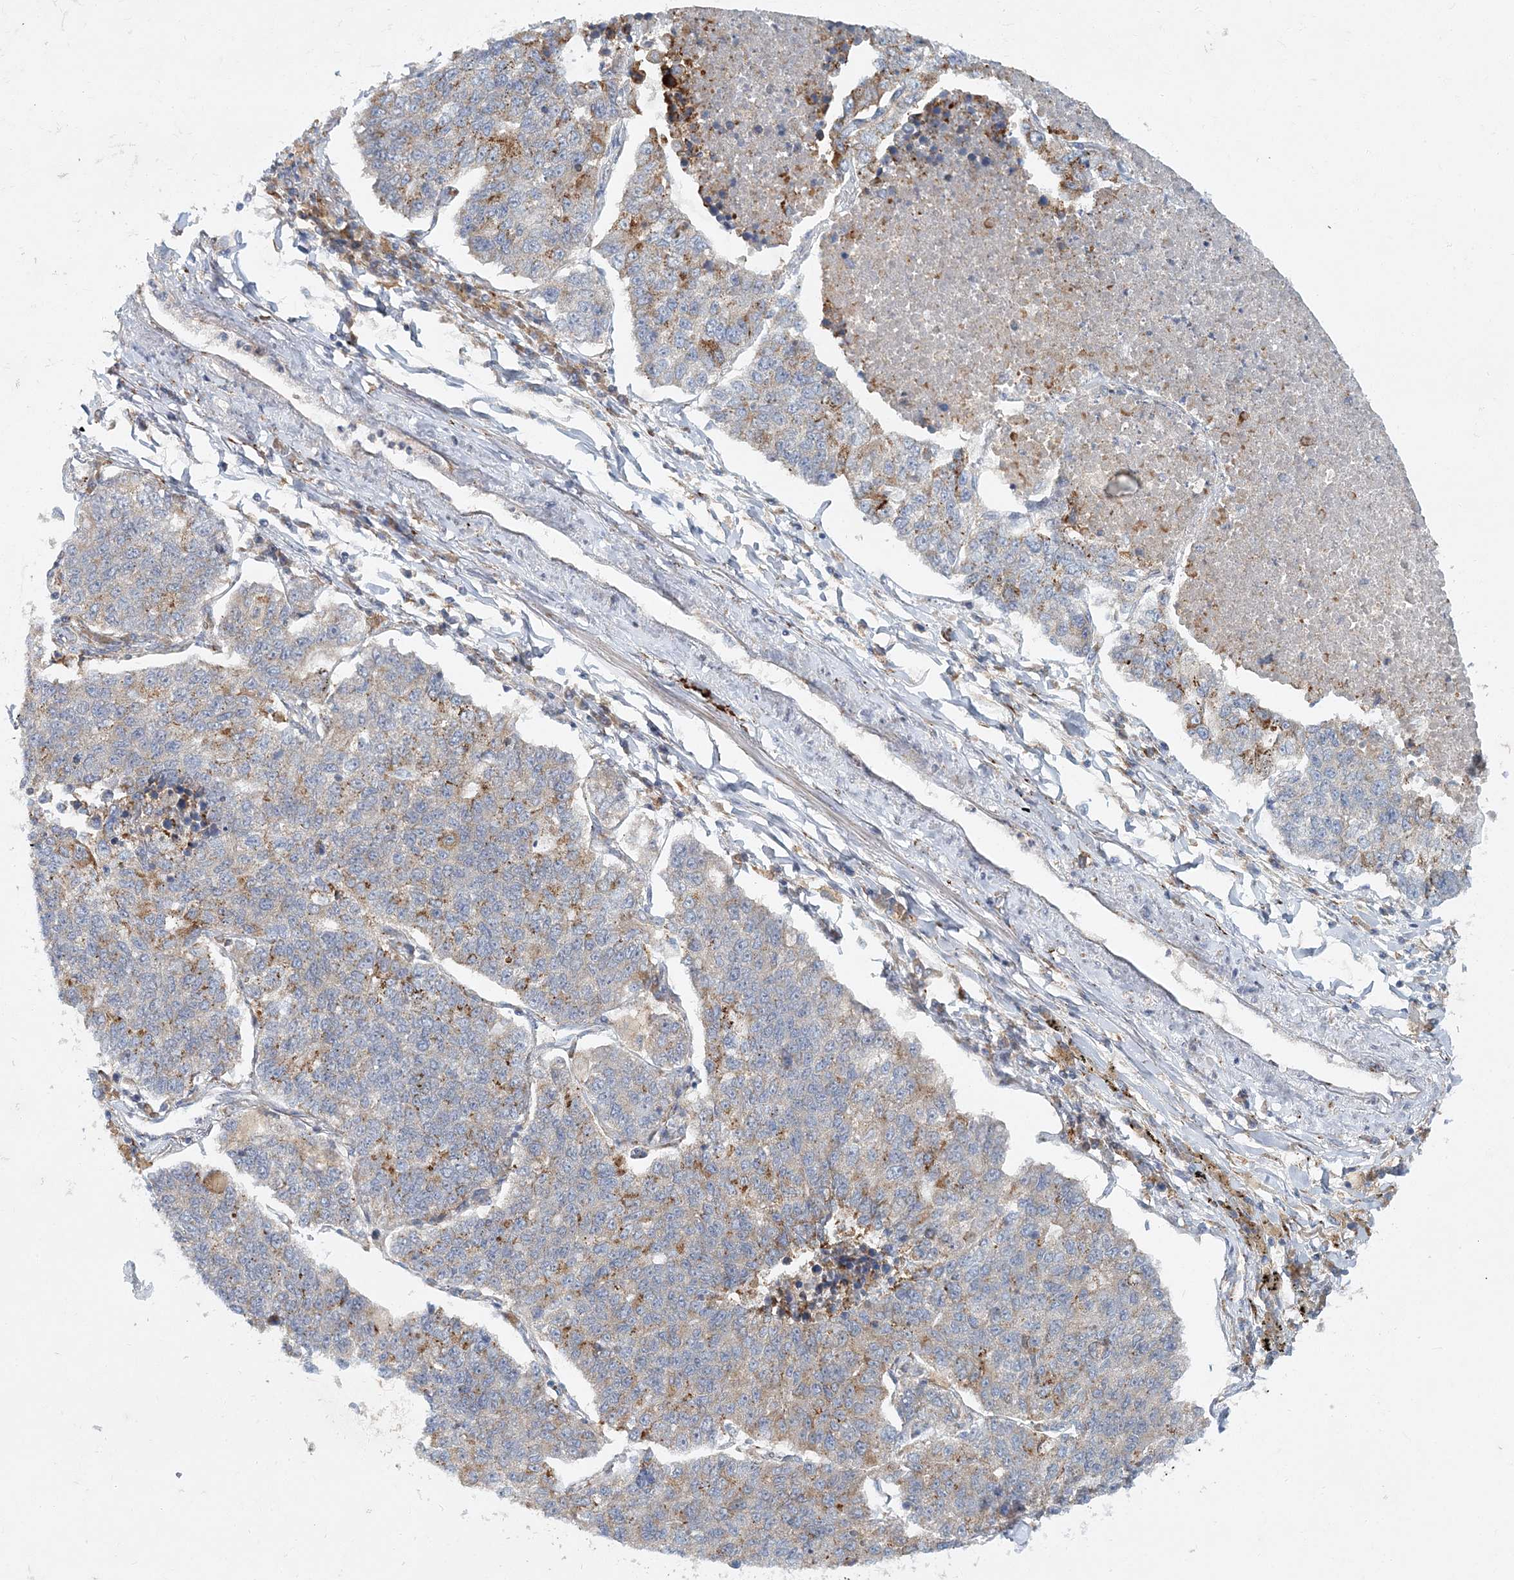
{"staining": {"intensity": "strong", "quantity": "<25%", "location": "cytoplasmic/membranous"}, "tissue": "lung cancer", "cell_type": "Tumor cells", "image_type": "cancer", "snomed": [{"axis": "morphology", "description": "Adenocarcinoma, NOS"}, {"axis": "topography", "description": "Lung"}], "caption": "Adenocarcinoma (lung) stained for a protein (brown) exhibits strong cytoplasmic/membranous positive positivity in approximately <25% of tumor cells.", "gene": "NBAS", "patient": {"sex": "male", "age": 49}}